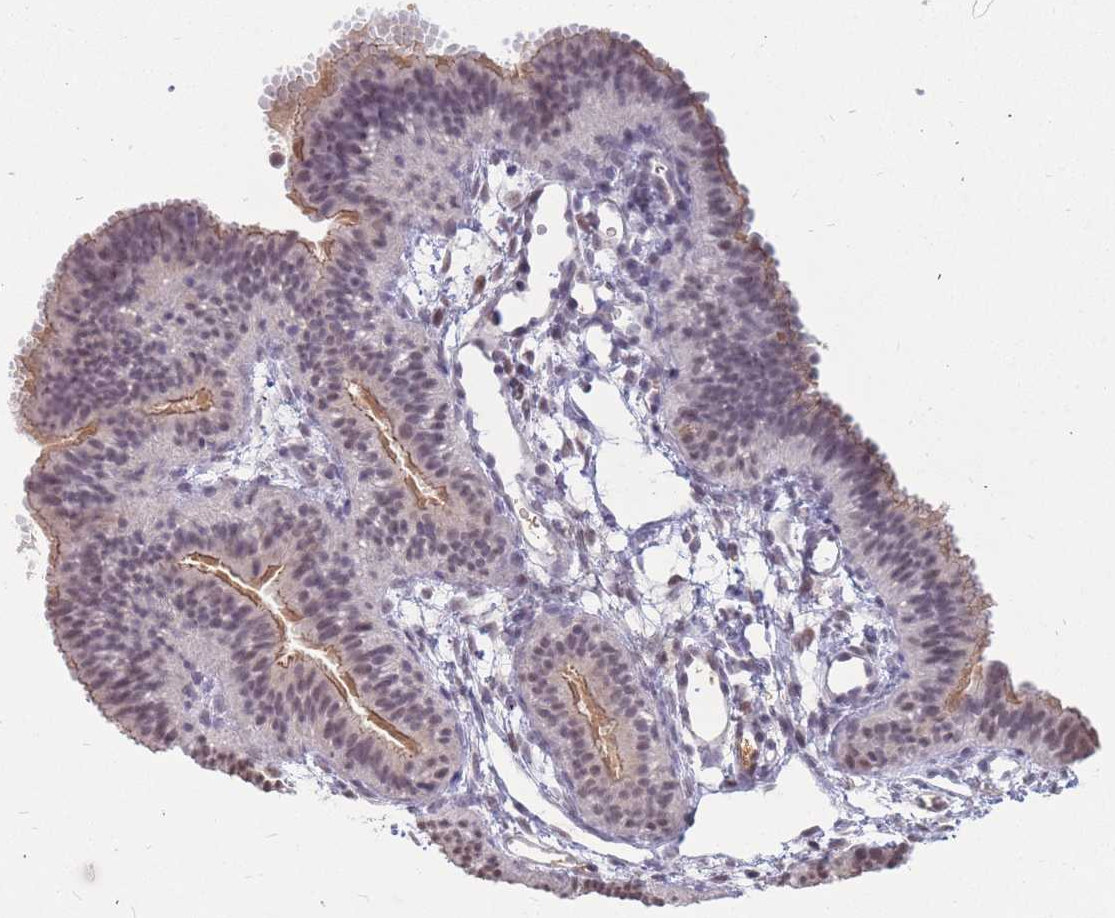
{"staining": {"intensity": "moderate", "quantity": "<25%", "location": "cytoplasmic/membranous"}, "tissue": "fallopian tube", "cell_type": "Glandular cells", "image_type": "normal", "snomed": [{"axis": "morphology", "description": "Normal tissue, NOS"}, {"axis": "topography", "description": "Fallopian tube"}], "caption": "Protein staining of normal fallopian tube reveals moderate cytoplasmic/membranous staining in approximately <25% of glandular cells. (DAB = brown stain, brightfield microscopy at high magnification).", "gene": "ADD2", "patient": {"sex": "female", "age": 35}}